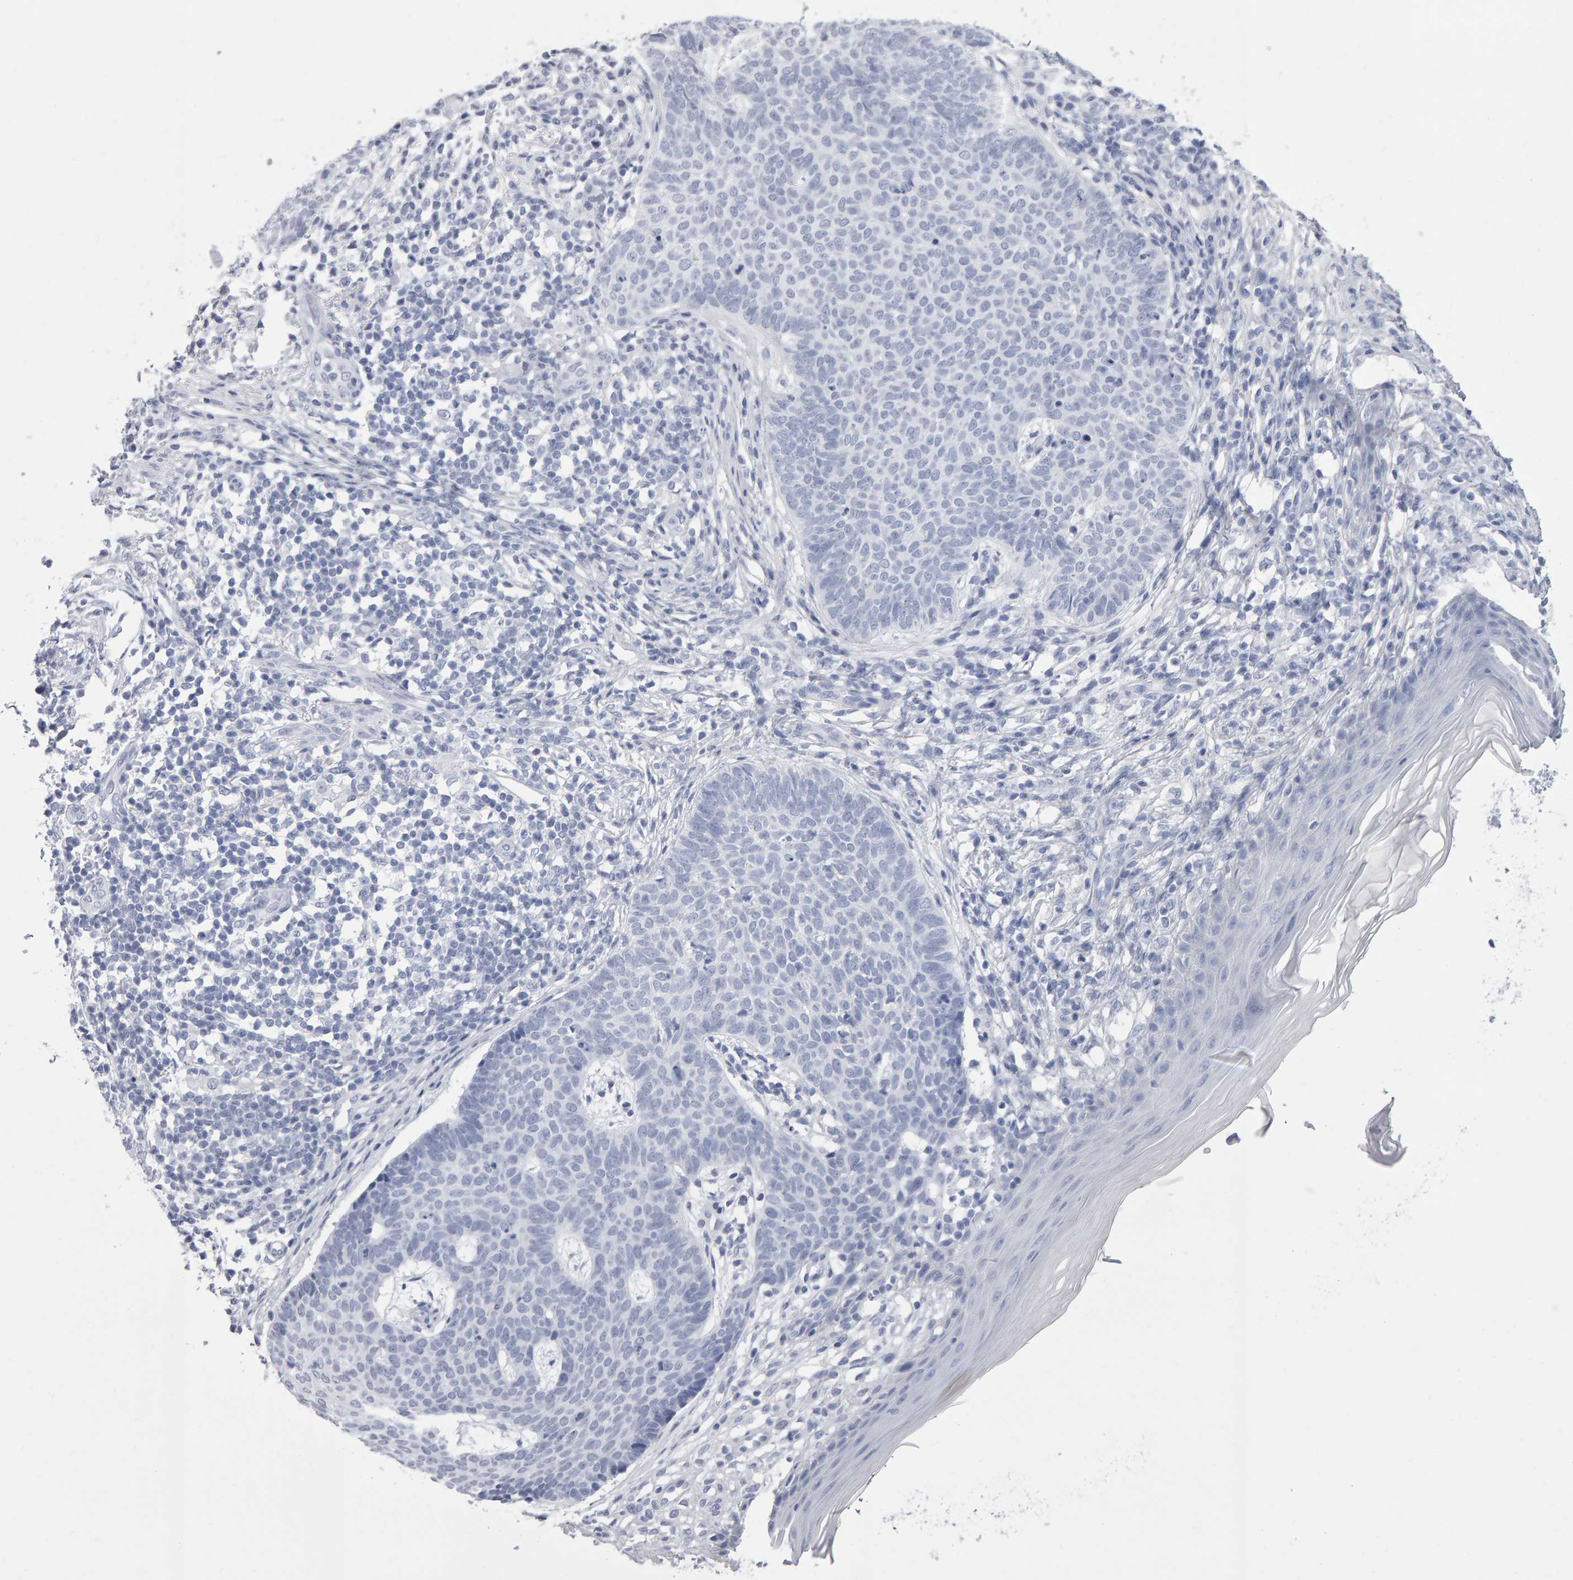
{"staining": {"intensity": "negative", "quantity": "none", "location": "none"}, "tissue": "skin cancer", "cell_type": "Tumor cells", "image_type": "cancer", "snomed": [{"axis": "morphology", "description": "Normal tissue, NOS"}, {"axis": "morphology", "description": "Basal cell carcinoma"}, {"axis": "topography", "description": "Skin"}], "caption": "Skin cancer stained for a protein using immunohistochemistry reveals no positivity tumor cells.", "gene": "NCDN", "patient": {"sex": "male", "age": 50}}